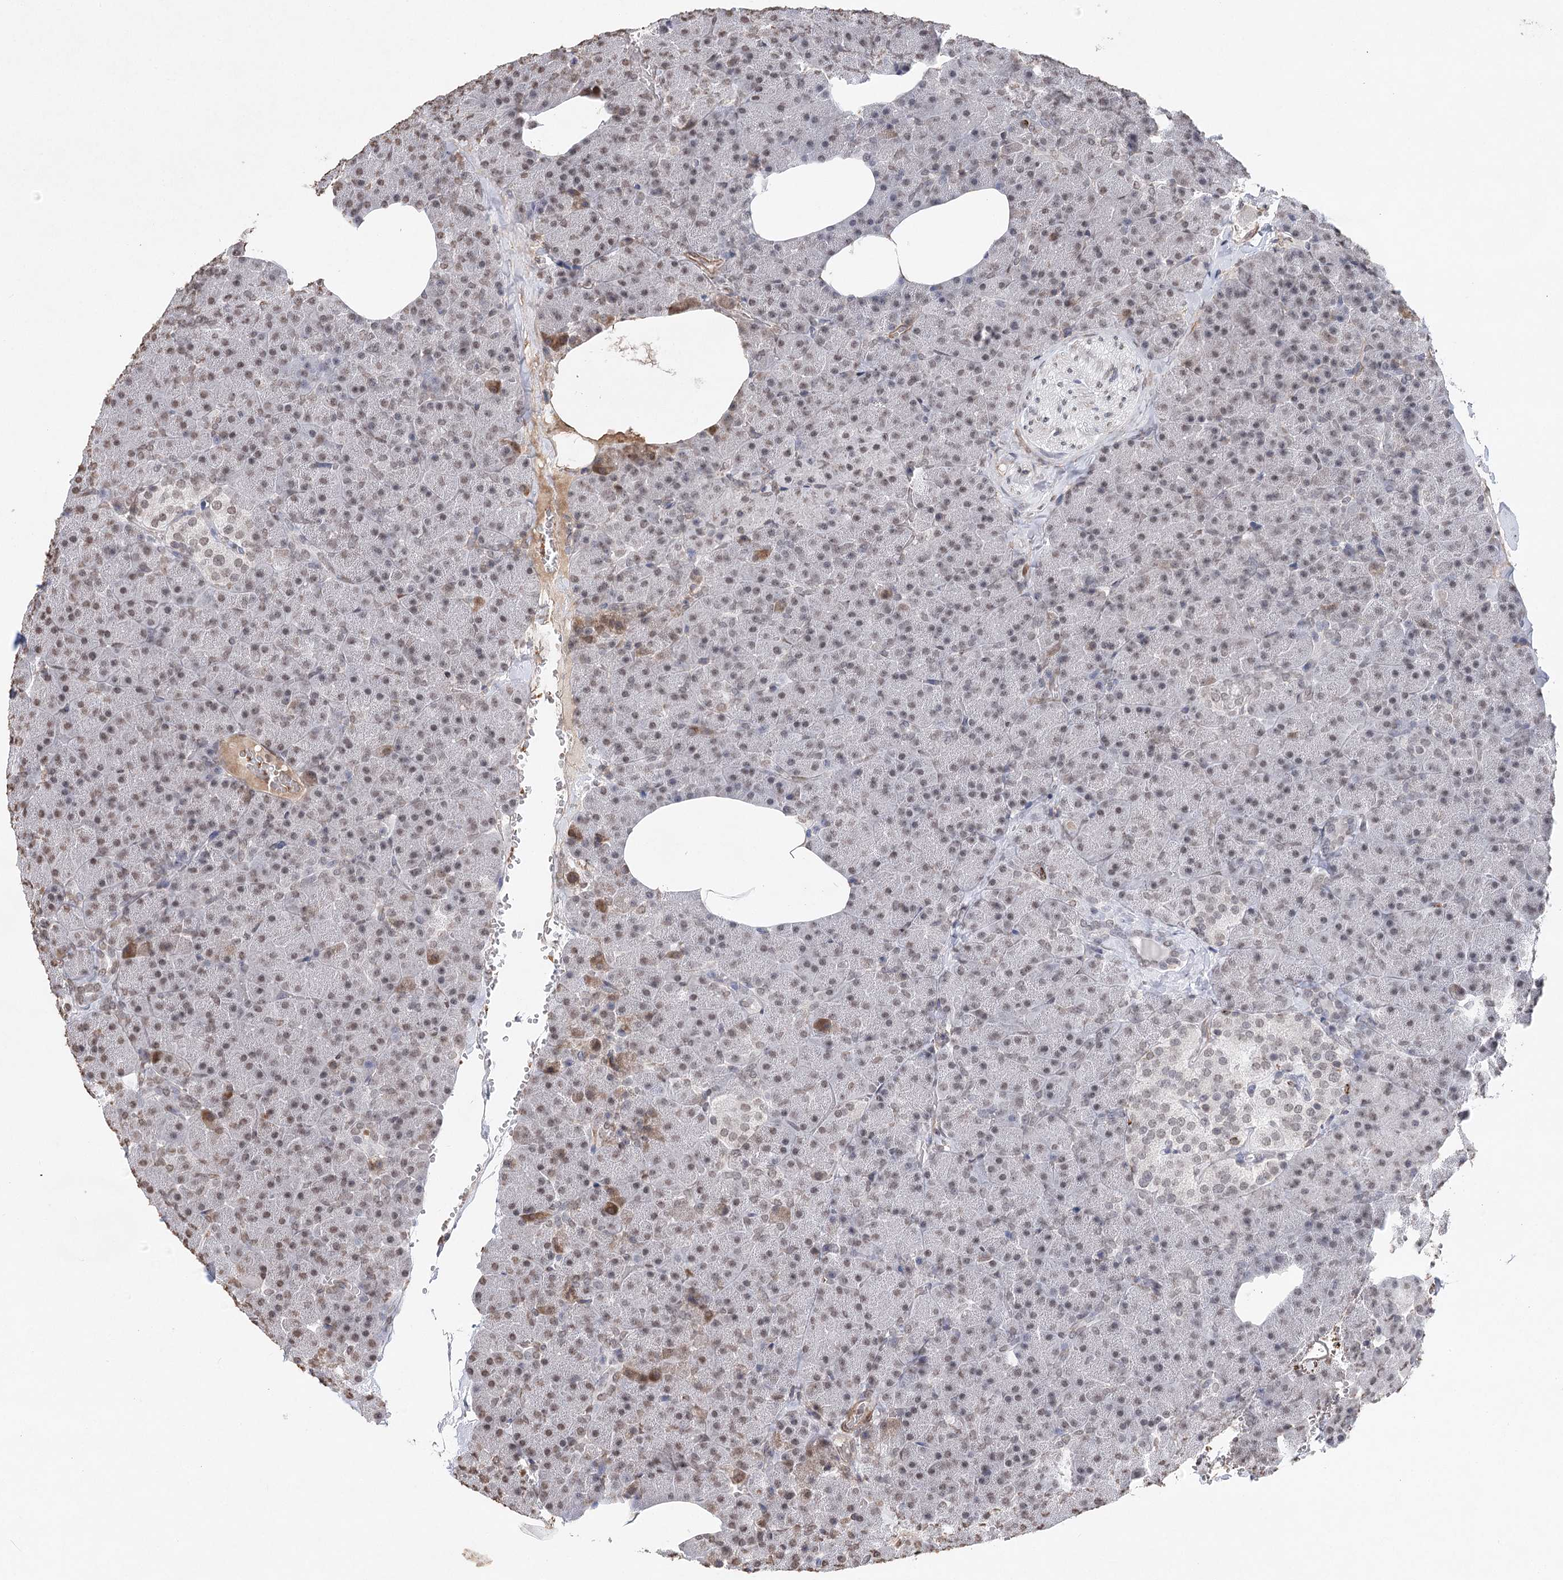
{"staining": {"intensity": "weak", "quantity": "25%-75%", "location": "nuclear"}, "tissue": "pancreas", "cell_type": "Exocrine glandular cells", "image_type": "normal", "snomed": [{"axis": "morphology", "description": "Normal tissue, NOS"}, {"axis": "morphology", "description": "Carcinoid, malignant, NOS"}, {"axis": "topography", "description": "Pancreas"}], "caption": "Immunohistochemical staining of unremarkable human pancreas reveals low levels of weak nuclear staining in approximately 25%-75% of exocrine glandular cells.", "gene": "ENSG00000275740", "patient": {"sex": "female", "age": 35}}